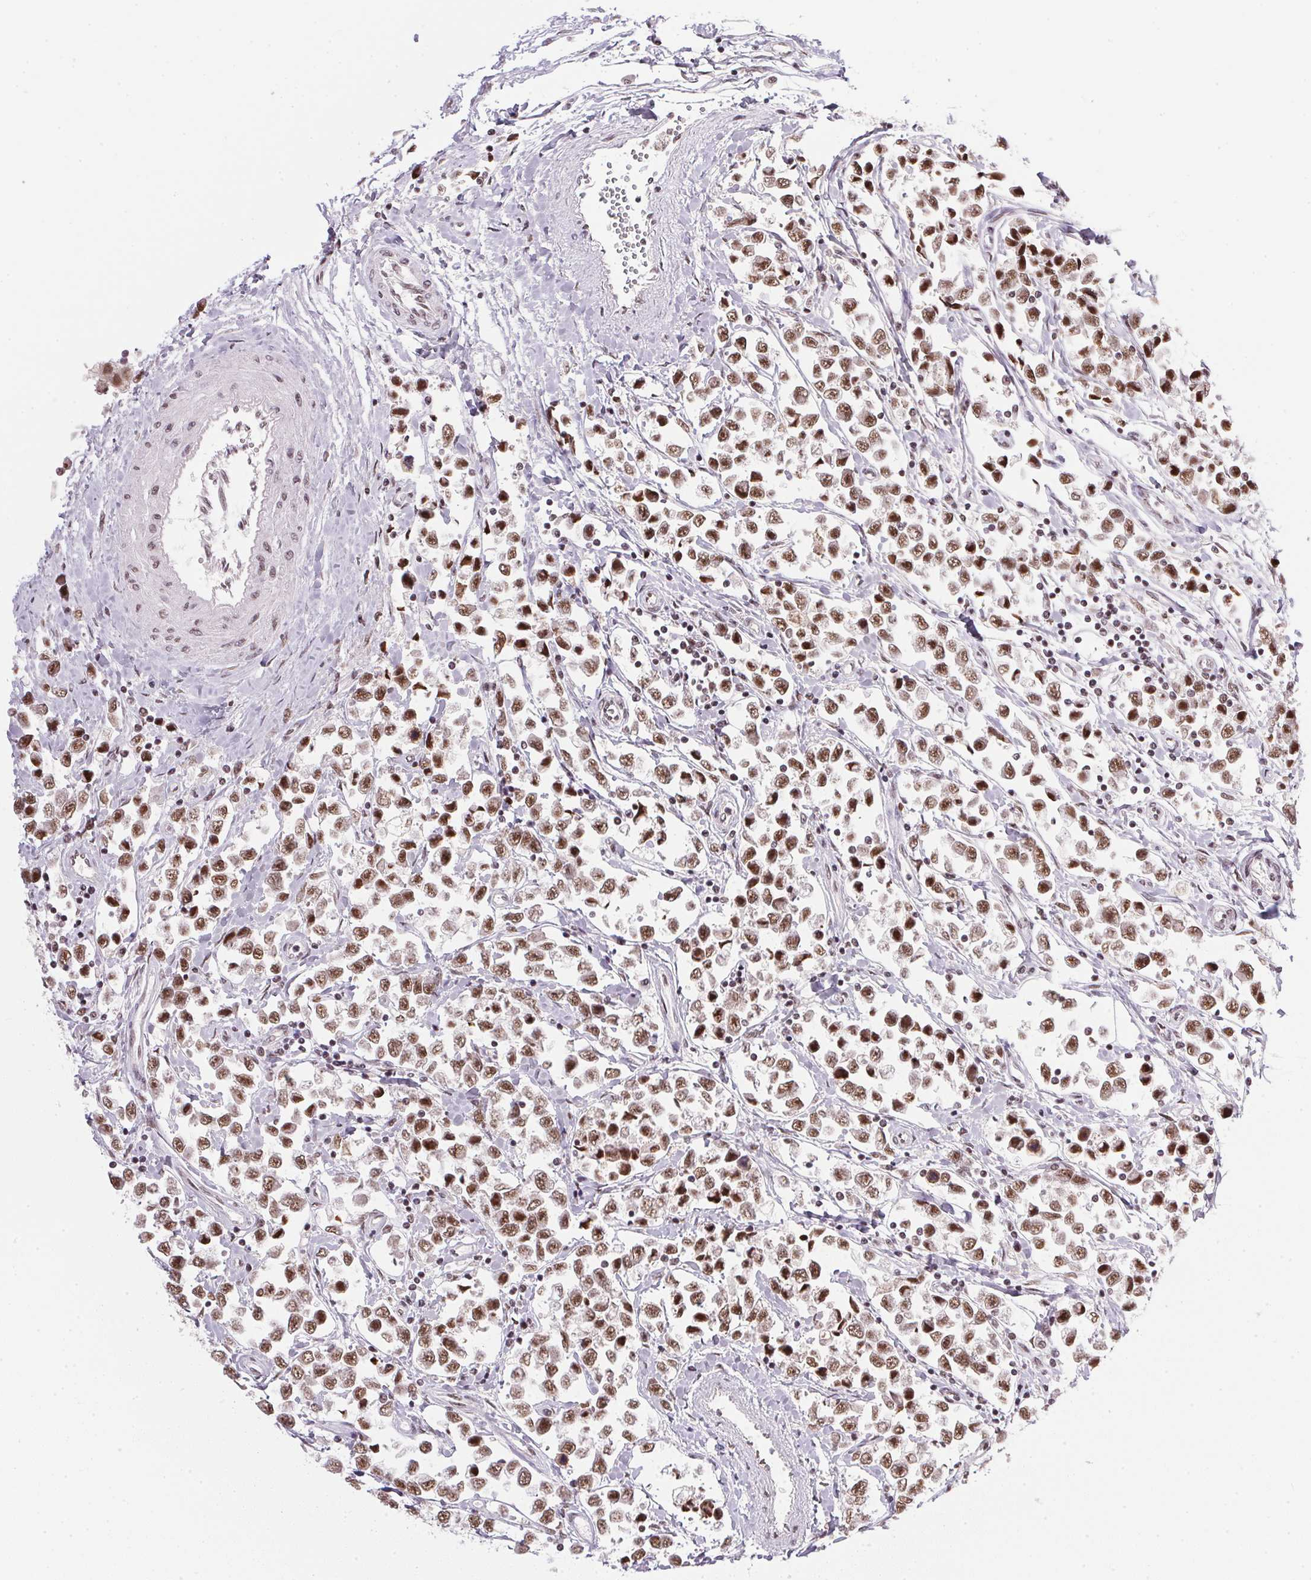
{"staining": {"intensity": "moderate", "quantity": ">75%", "location": "nuclear"}, "tissue": "testis cancer", "cell_type": "Tumor cells", "image_type": "cancer", "snomed": [{"axis": "morphology", "description": "Seminoma, NOS"}, {"axis": "topography", "description": "Testis"}], "caption": "Immunohistochemistry (IHC) (DAB (3,3'-diaminobenzidine)) staining of testis cancer (seminoma) exhibits moderate nuclear protein staining in approximately >75% of tumor cells. (IHC, brightfield microscopy, high magnification).", "gene": "SRSF7", "patient": {"sex": "male", "age": 34}}